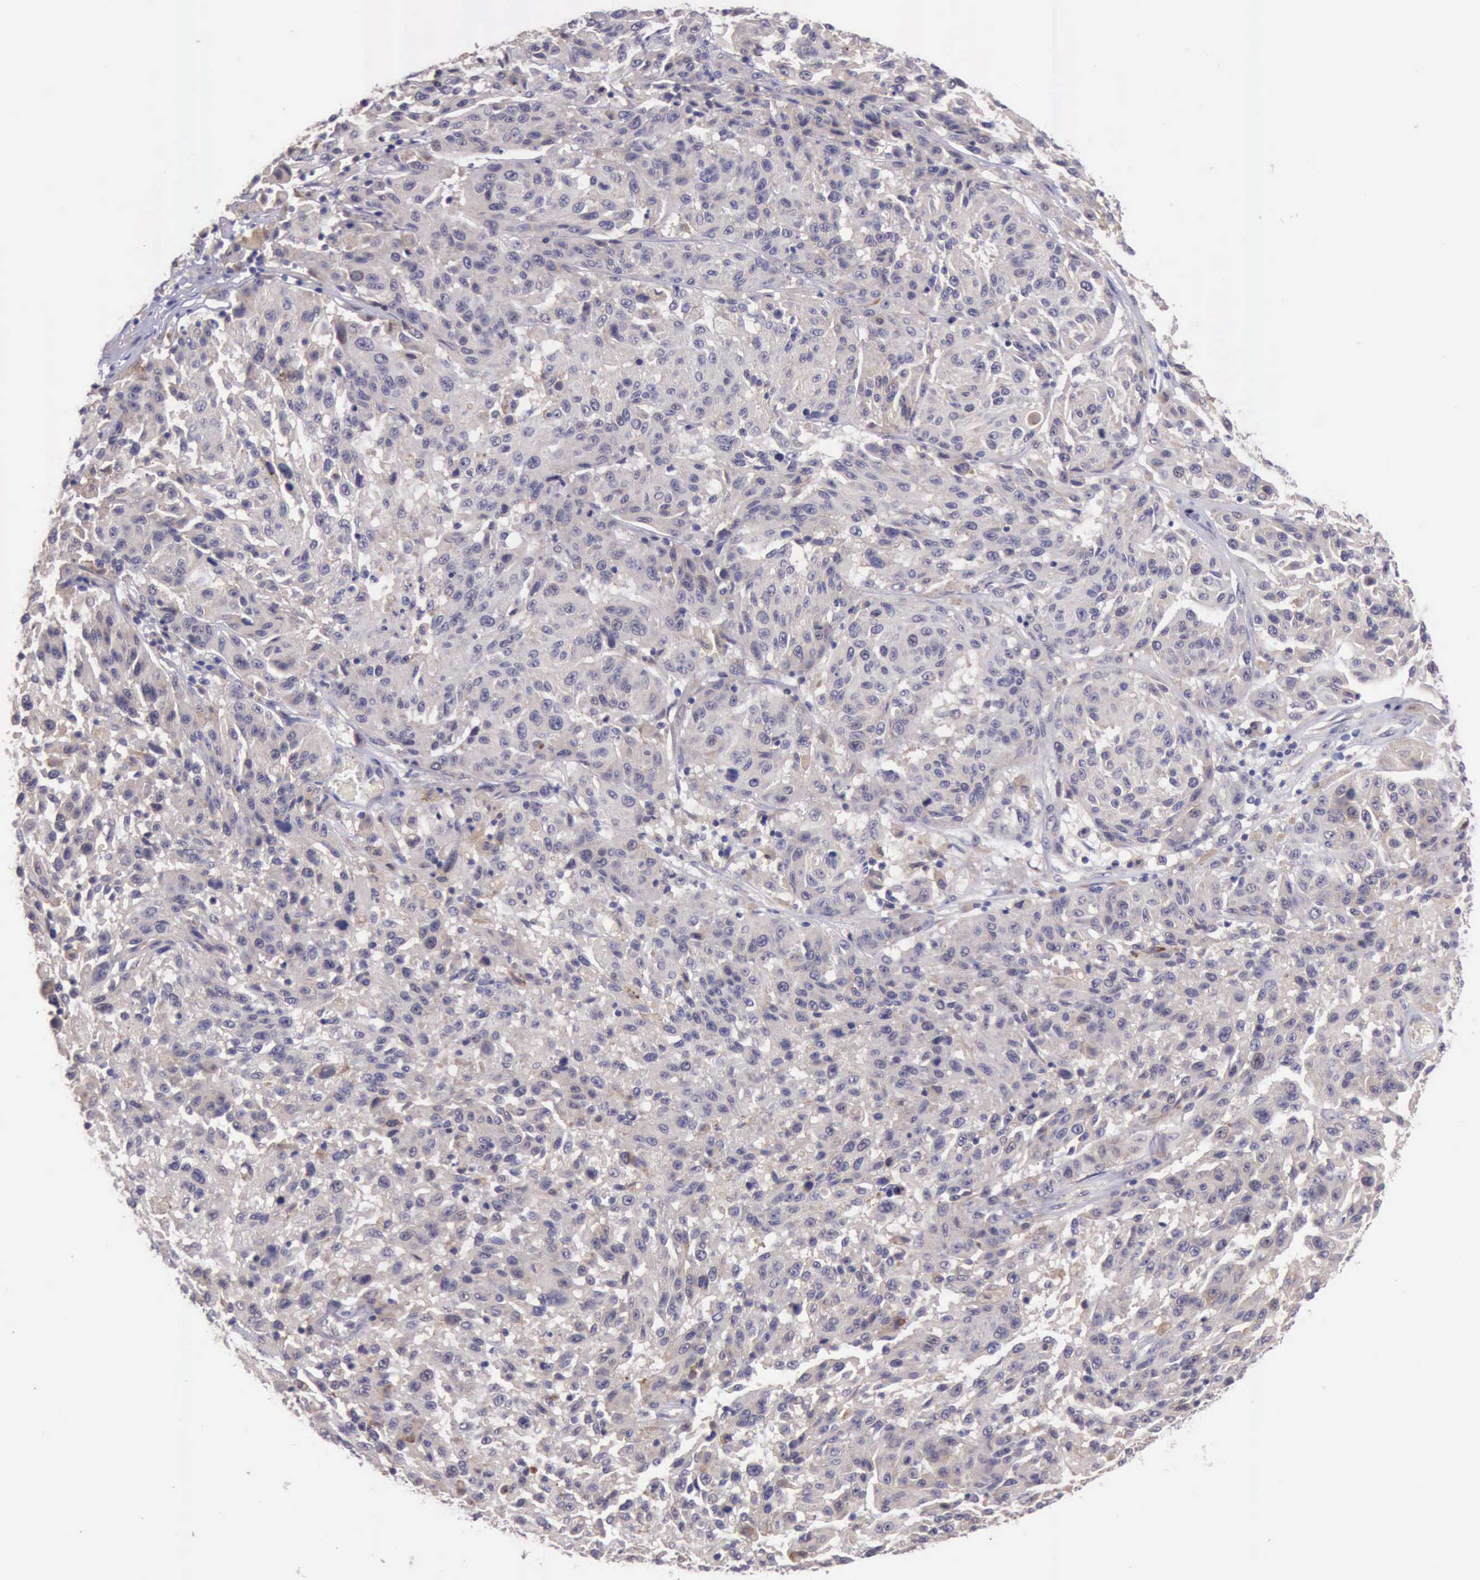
{"staining": {"intensity": "weak", "quantity": ">75%", "location": "cytoplasmic/membranous"}, "tissue": "melanoma", "cell_type": "Tumor cells", "image_type": "cancer", "snomed": [{"axis": "morphology", "description": "Malignant melanoma, NOS"}, {"axis": "topography", "description": "Skin"}], "caption": "A brown stain labels weak cytoplasmic/membranous expression of a protein in malignant melanoma tumor cells.", "gene": "PLEK2", "patient": {"sex": "female", "age": 77}}